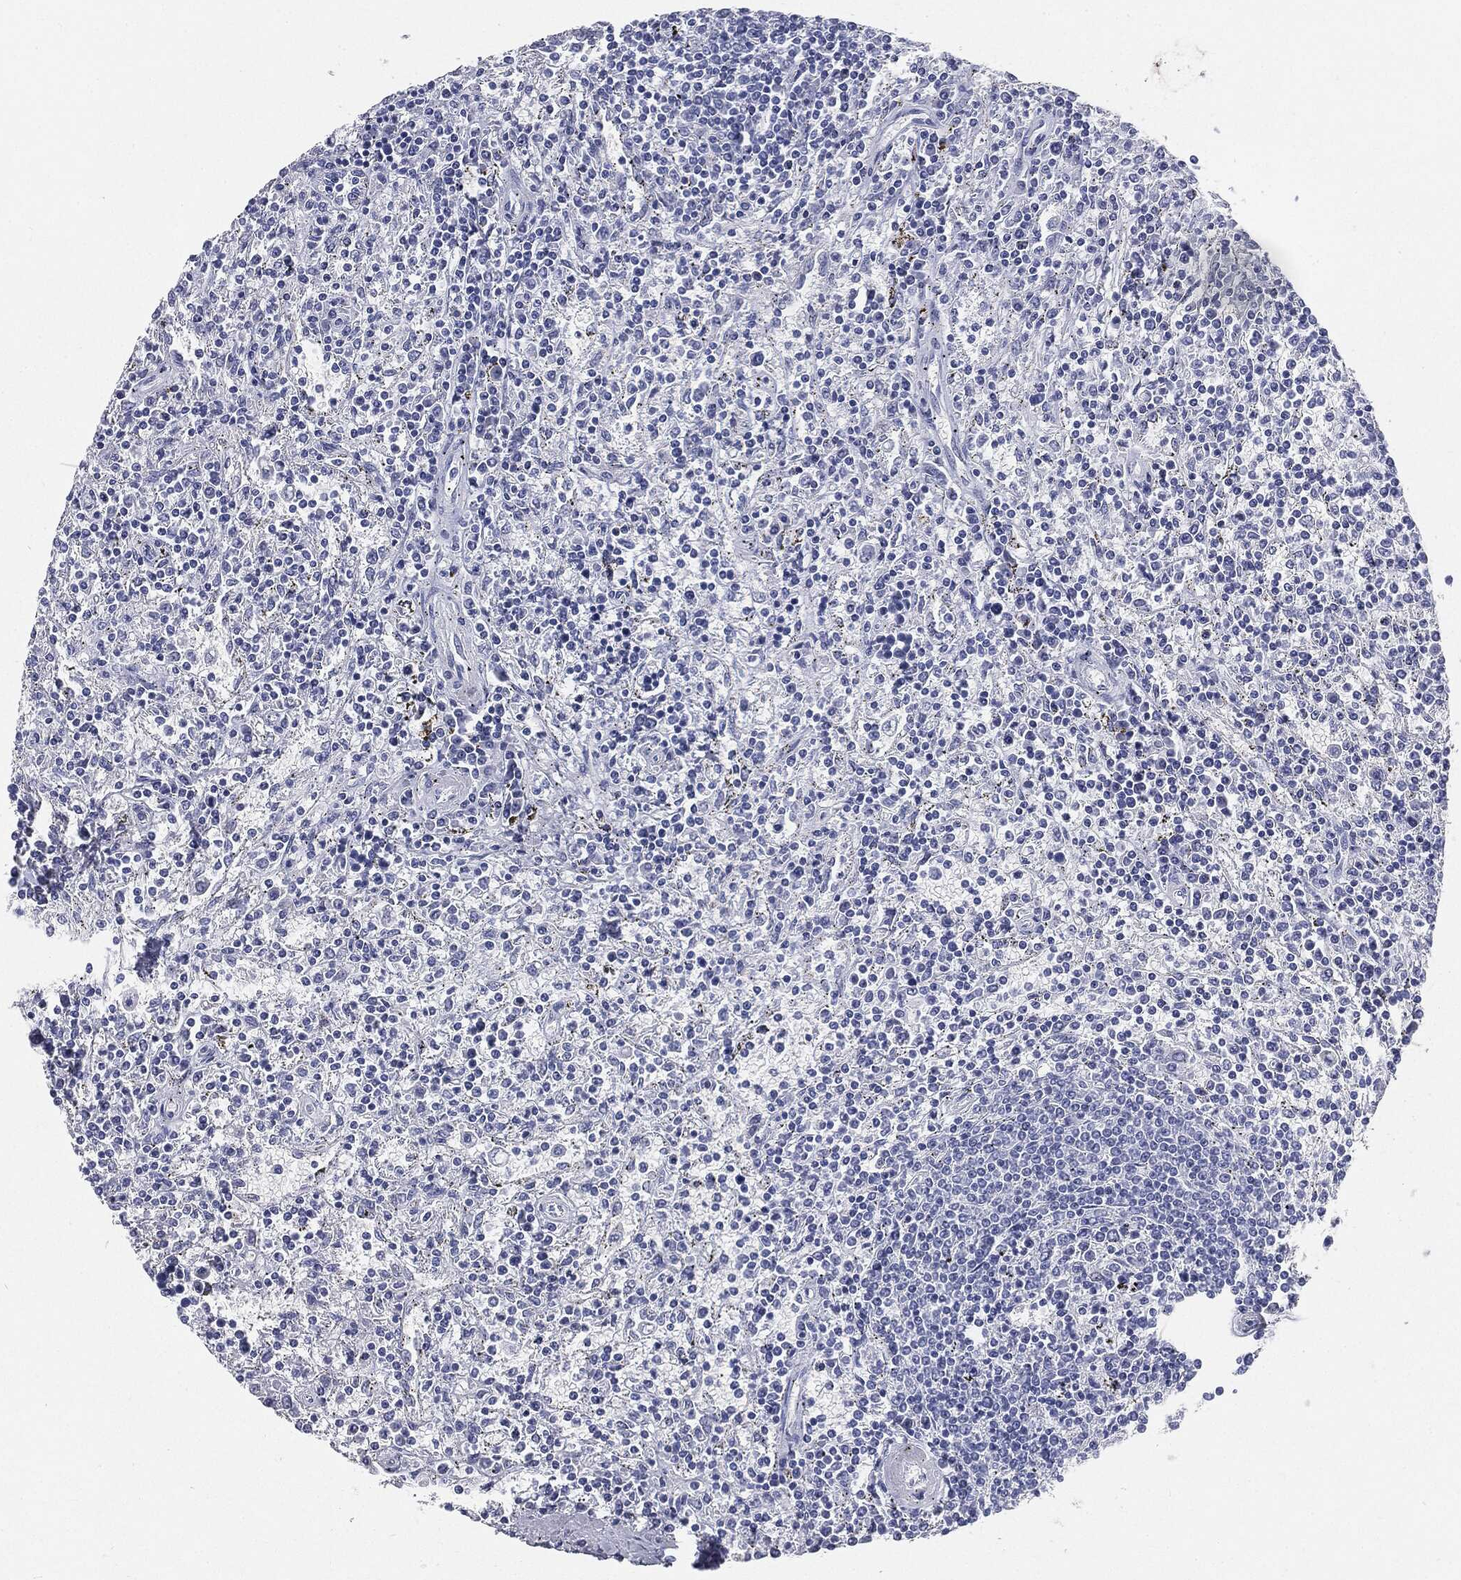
{"staining": {"intensity": "negative", "quantity": "none", "location": "none"}, "tissue": "lymphoma", "cell_type": "Tumor cells", "image_type": "cancer", "snomed": [{"axis": "morphology", "description": "Malignant lymphoma, non-Hodgkin's type, Low grade"}, {"axis": "topography", "description": "Spleen"}], "caption": "Malignant lymphoma, non-Hodgkin's type (low-grade) was stained to show a protein in brown. There is no significant expression in tumor cells.", "gene": "CUZD1", "patient": {"sex": "male", "age": 62}}